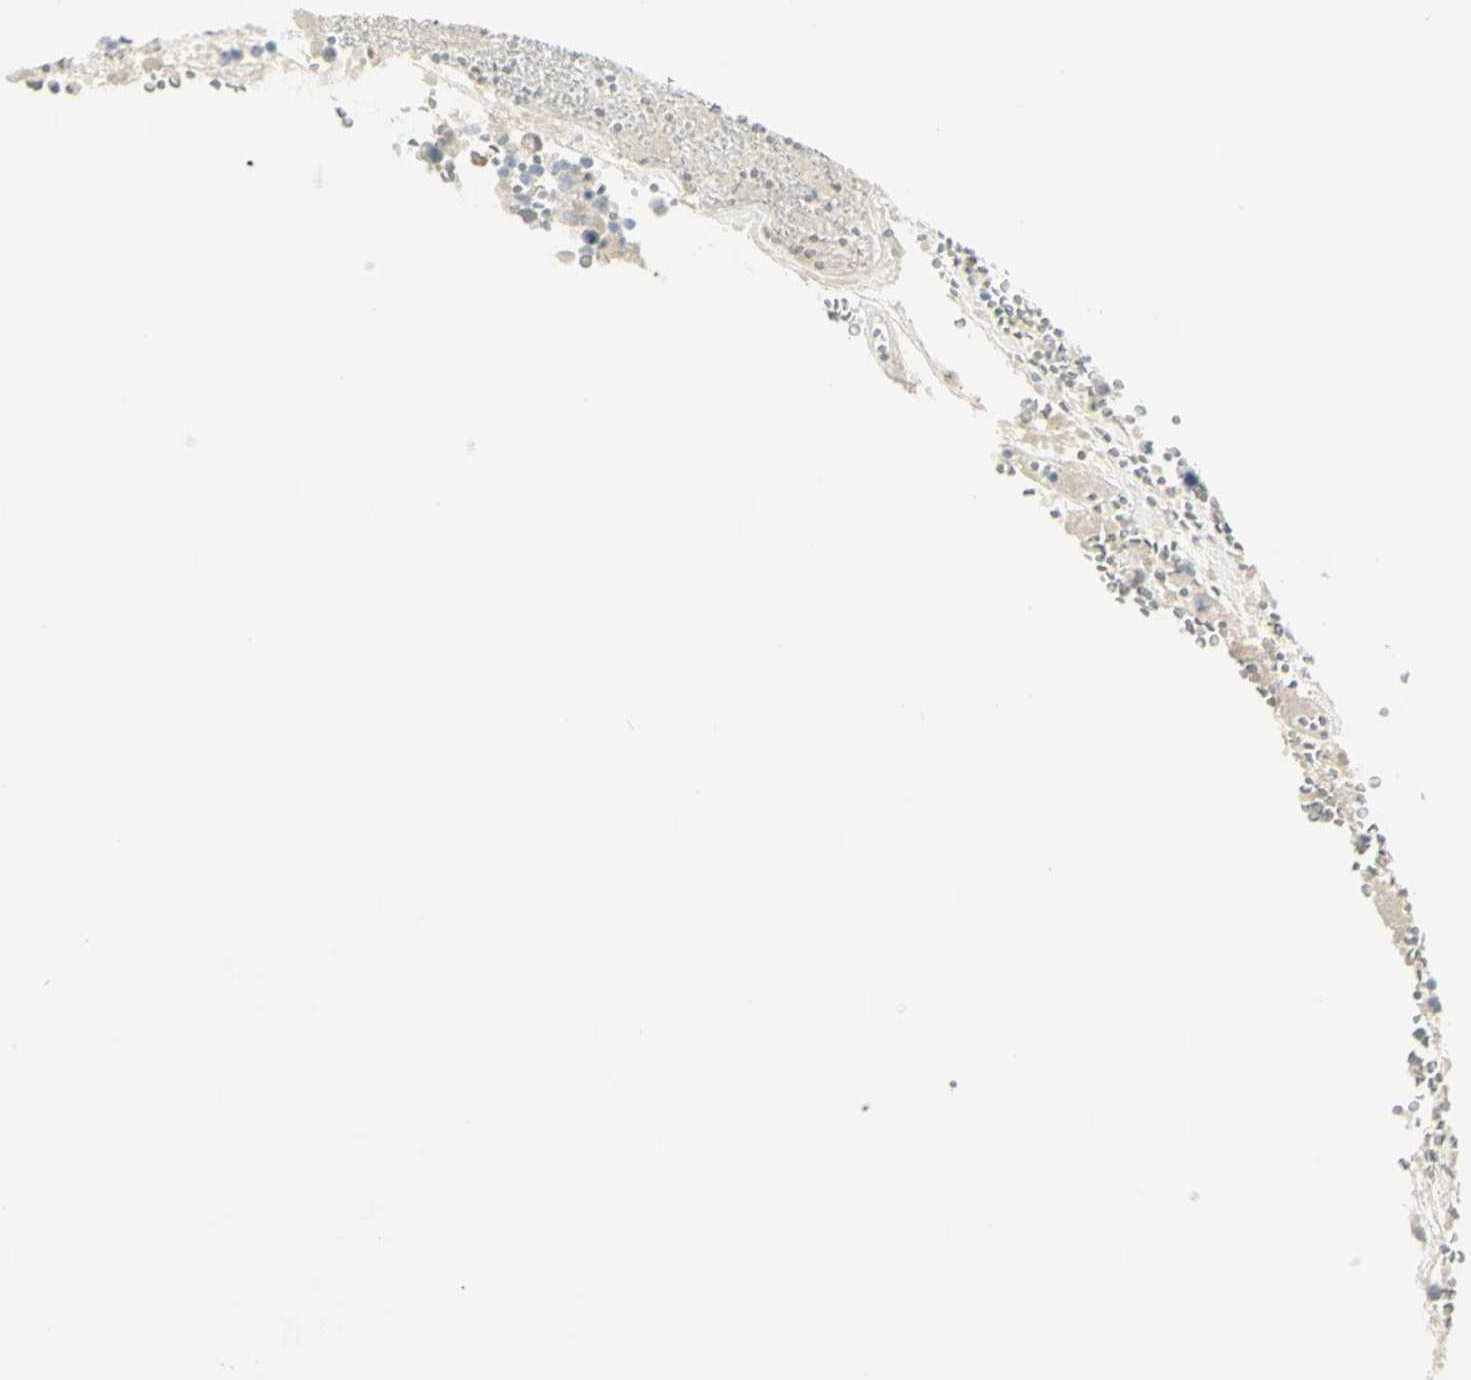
{"staining": {"intensity": "negative", "quantity": "none", "location": "none"}, "tissue": "testis cancer", "cell_type": "Tumor cells", "image_type": "cancer", "snomed": [{"axis": "morphology", "description": "Seminoma, NOS"}, {"axis": "morphology", "description": "Carcinoma, Embryonal, NOS"}, {"axis": "topography", "description": "Testis"}], "caption": "This is an immunohistochemistry micrograph of human testis cancer (seminoma). There is no staining in tumor cells.", "gene": "PIP", "patient": {"sex": "male", "age": 52}}